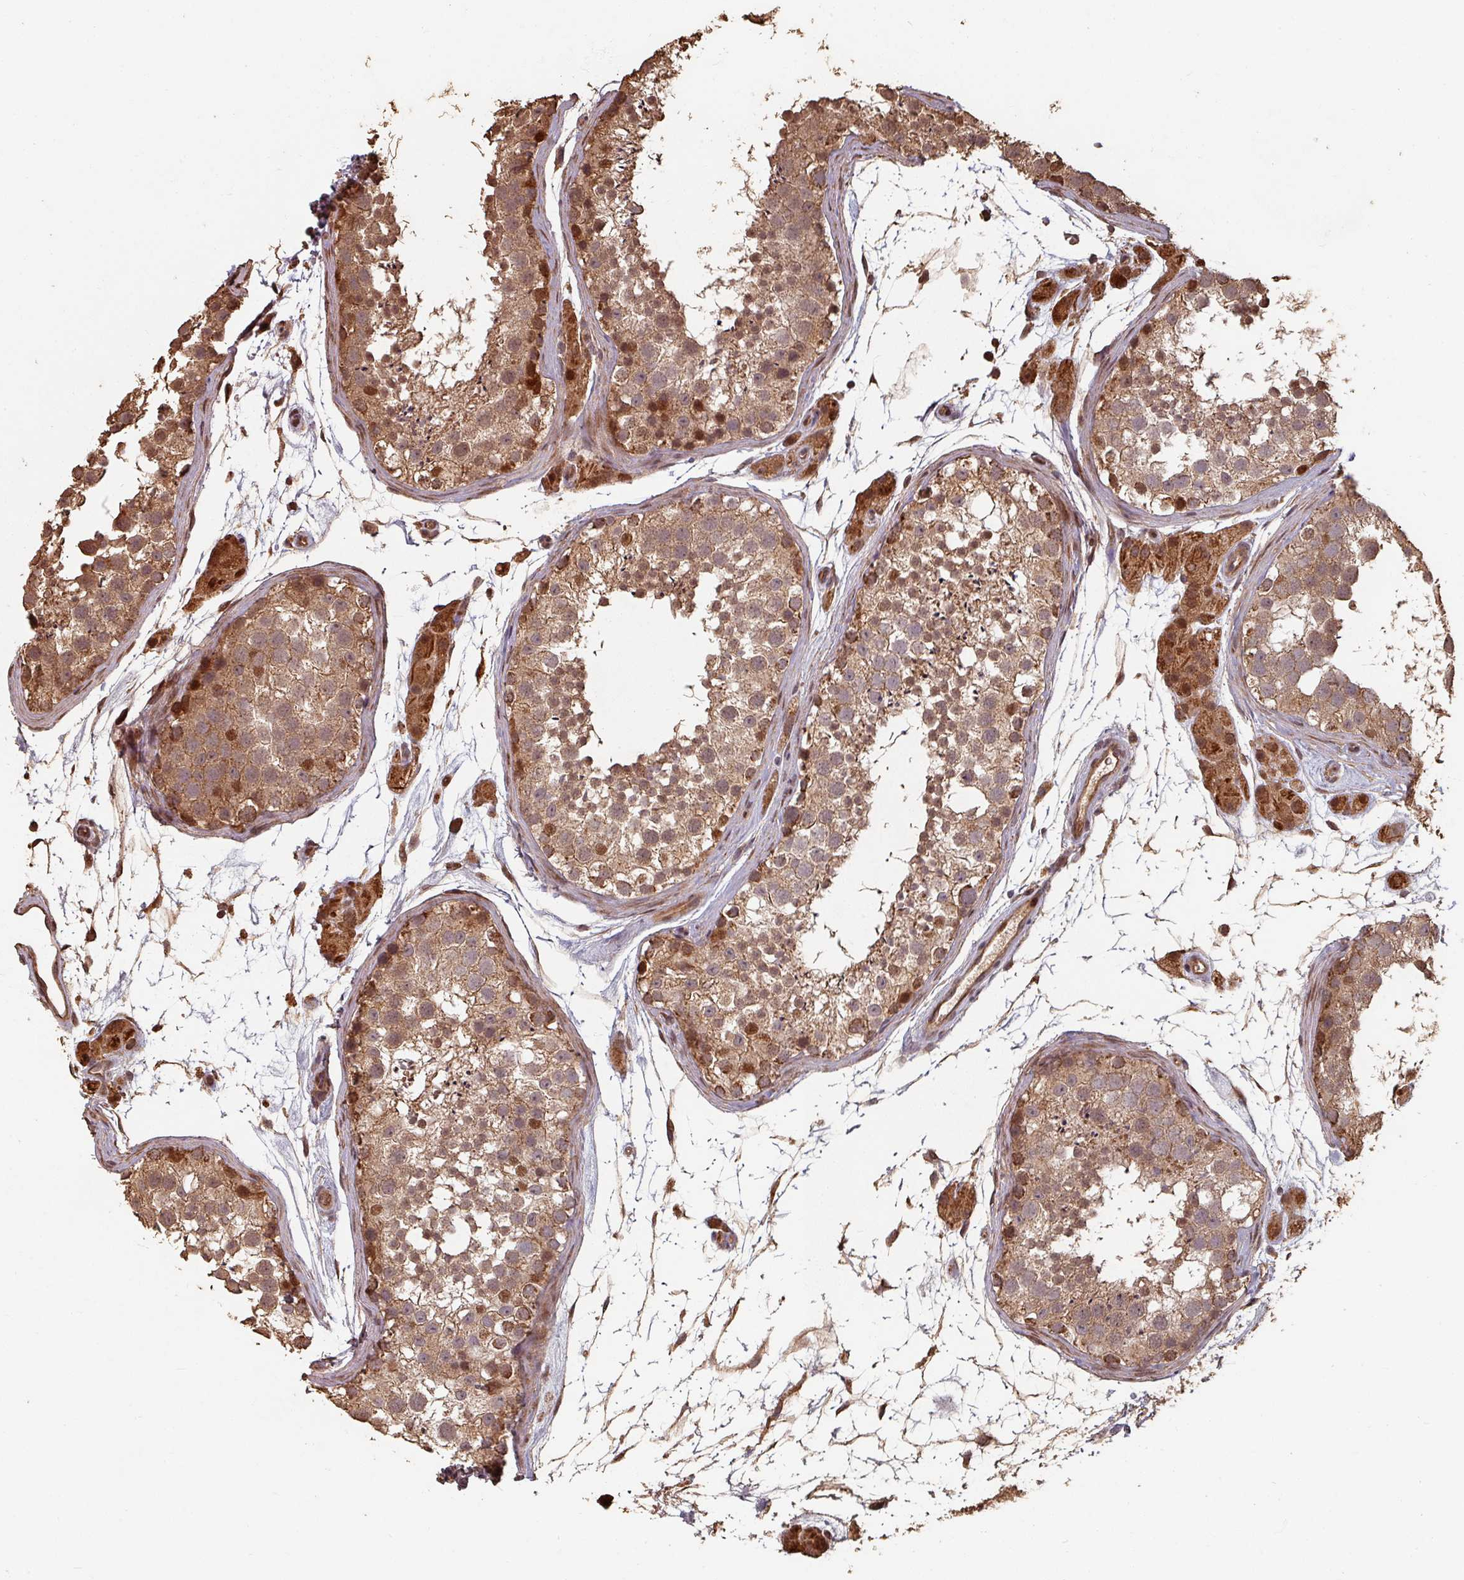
{"staining": {"intensity": "strong", "quantity": ">75%", "location": "cytoplasmic/membranous,nuclear"}, "tissue": "testis", "cell_type": "Cells in seminiferous ducts", "image_type": "normal", "snomed": [{"axis": "morphology", "description": "Normal tissue, NOS"}, {"axis": "topography", "description": "Testis"}], "caption": "Protein analysis of benign testis demonstrates strong cytoplasmic/membranous,nuclear staining in approximately >75% of cells in seminiferous ducts.", "gene": "EID1", "patient": {"sex": "male", "age": 41}}